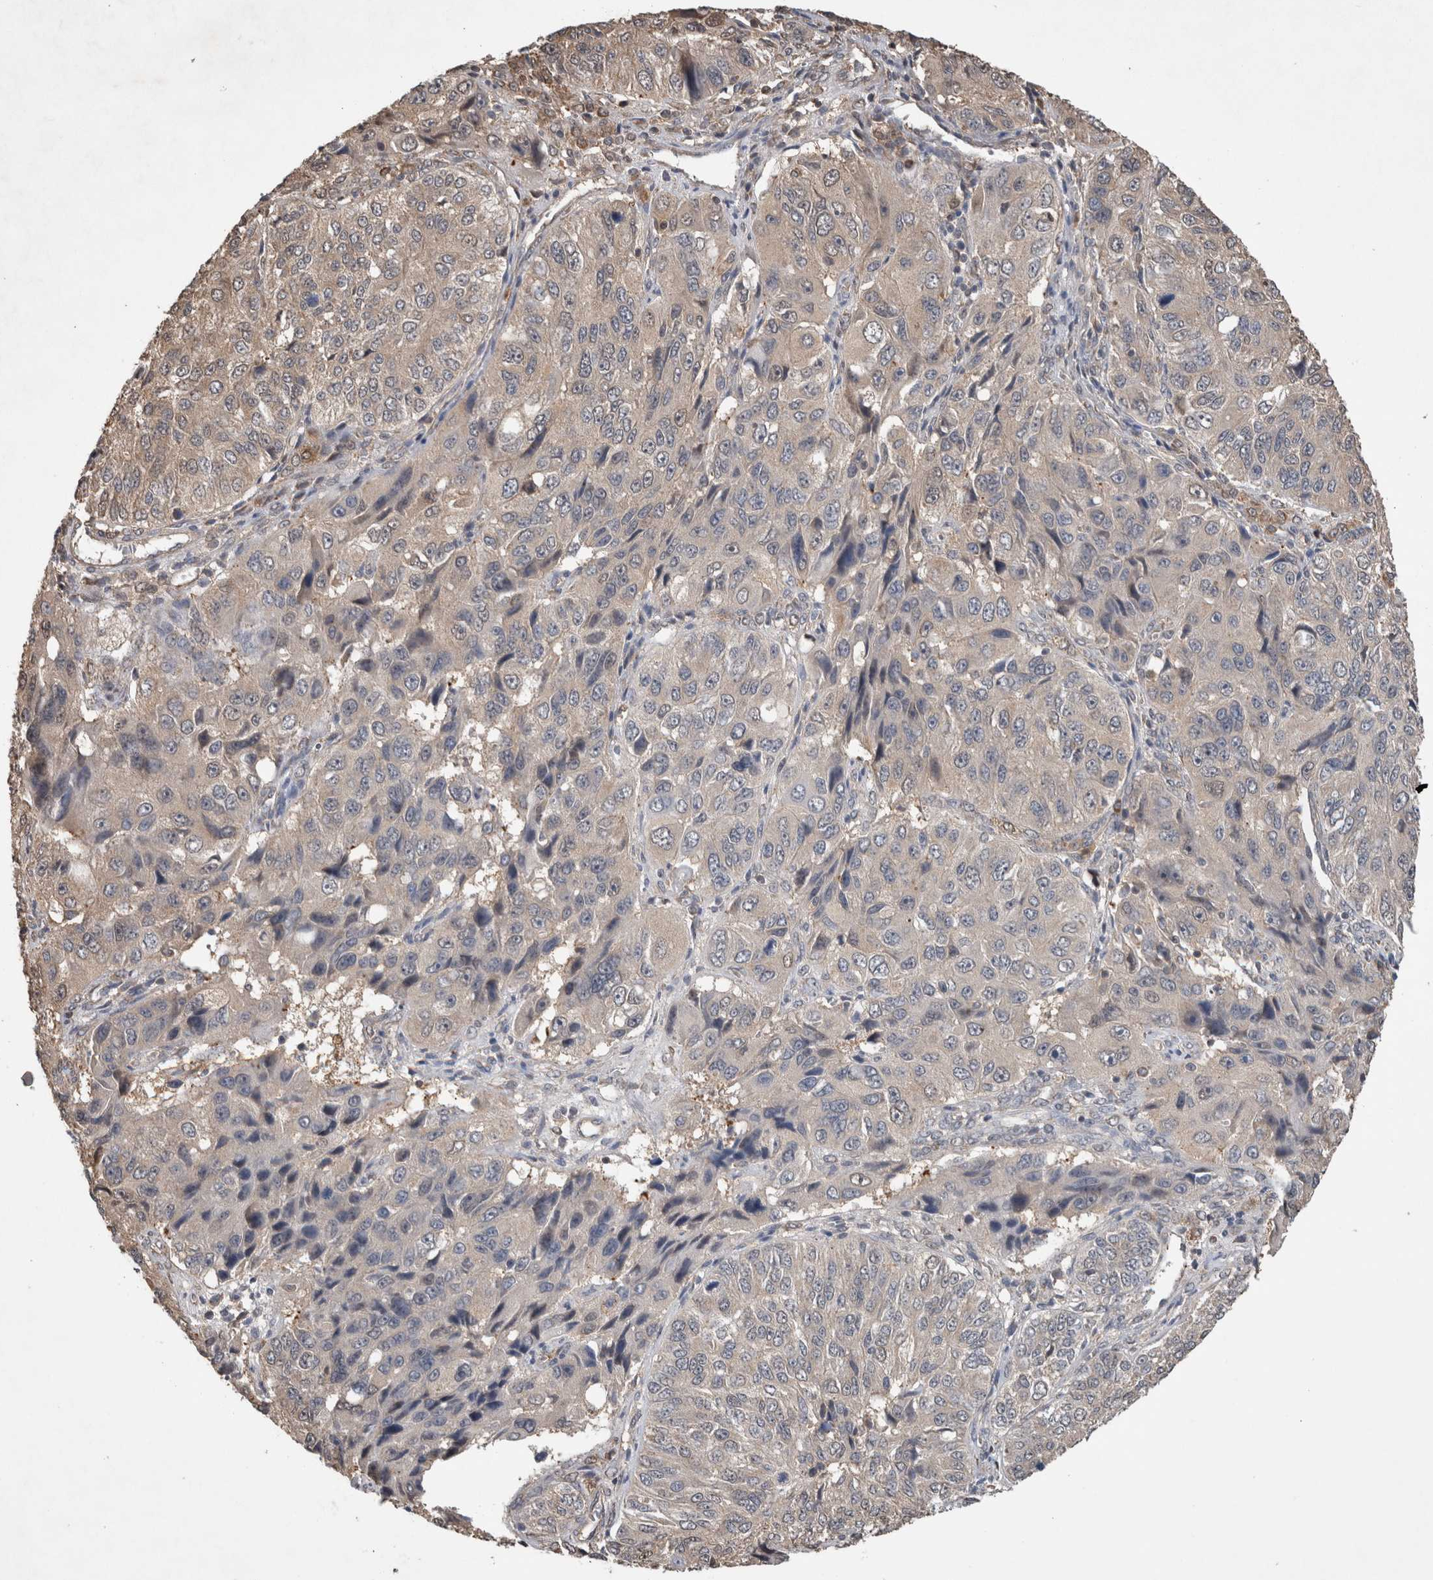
{"staining": {"intensity": "weak", "quantity": "<25%", "location": "cytoplasmic/membranous"}, "tissue": "ovarian cancer", "cell_type": "Tumor cells", "image_type": "cancer", "snomed": [{"axis": "morphology", "description": "Carcinoma, endometroid"}, {"axis": "topography", "description": "Ovary"}], "caption": "IHC of ovarian cancer (endometroid carcinoma) reveals no staining in tumor cells. The staining was performed using DAB to visualize the protein expression in brown, while the nuclei were stained in blue with hematoxylin (Magnification: 20x).", "gene": "TRIM5", "patient": {"sex": "female", "age": 51}}